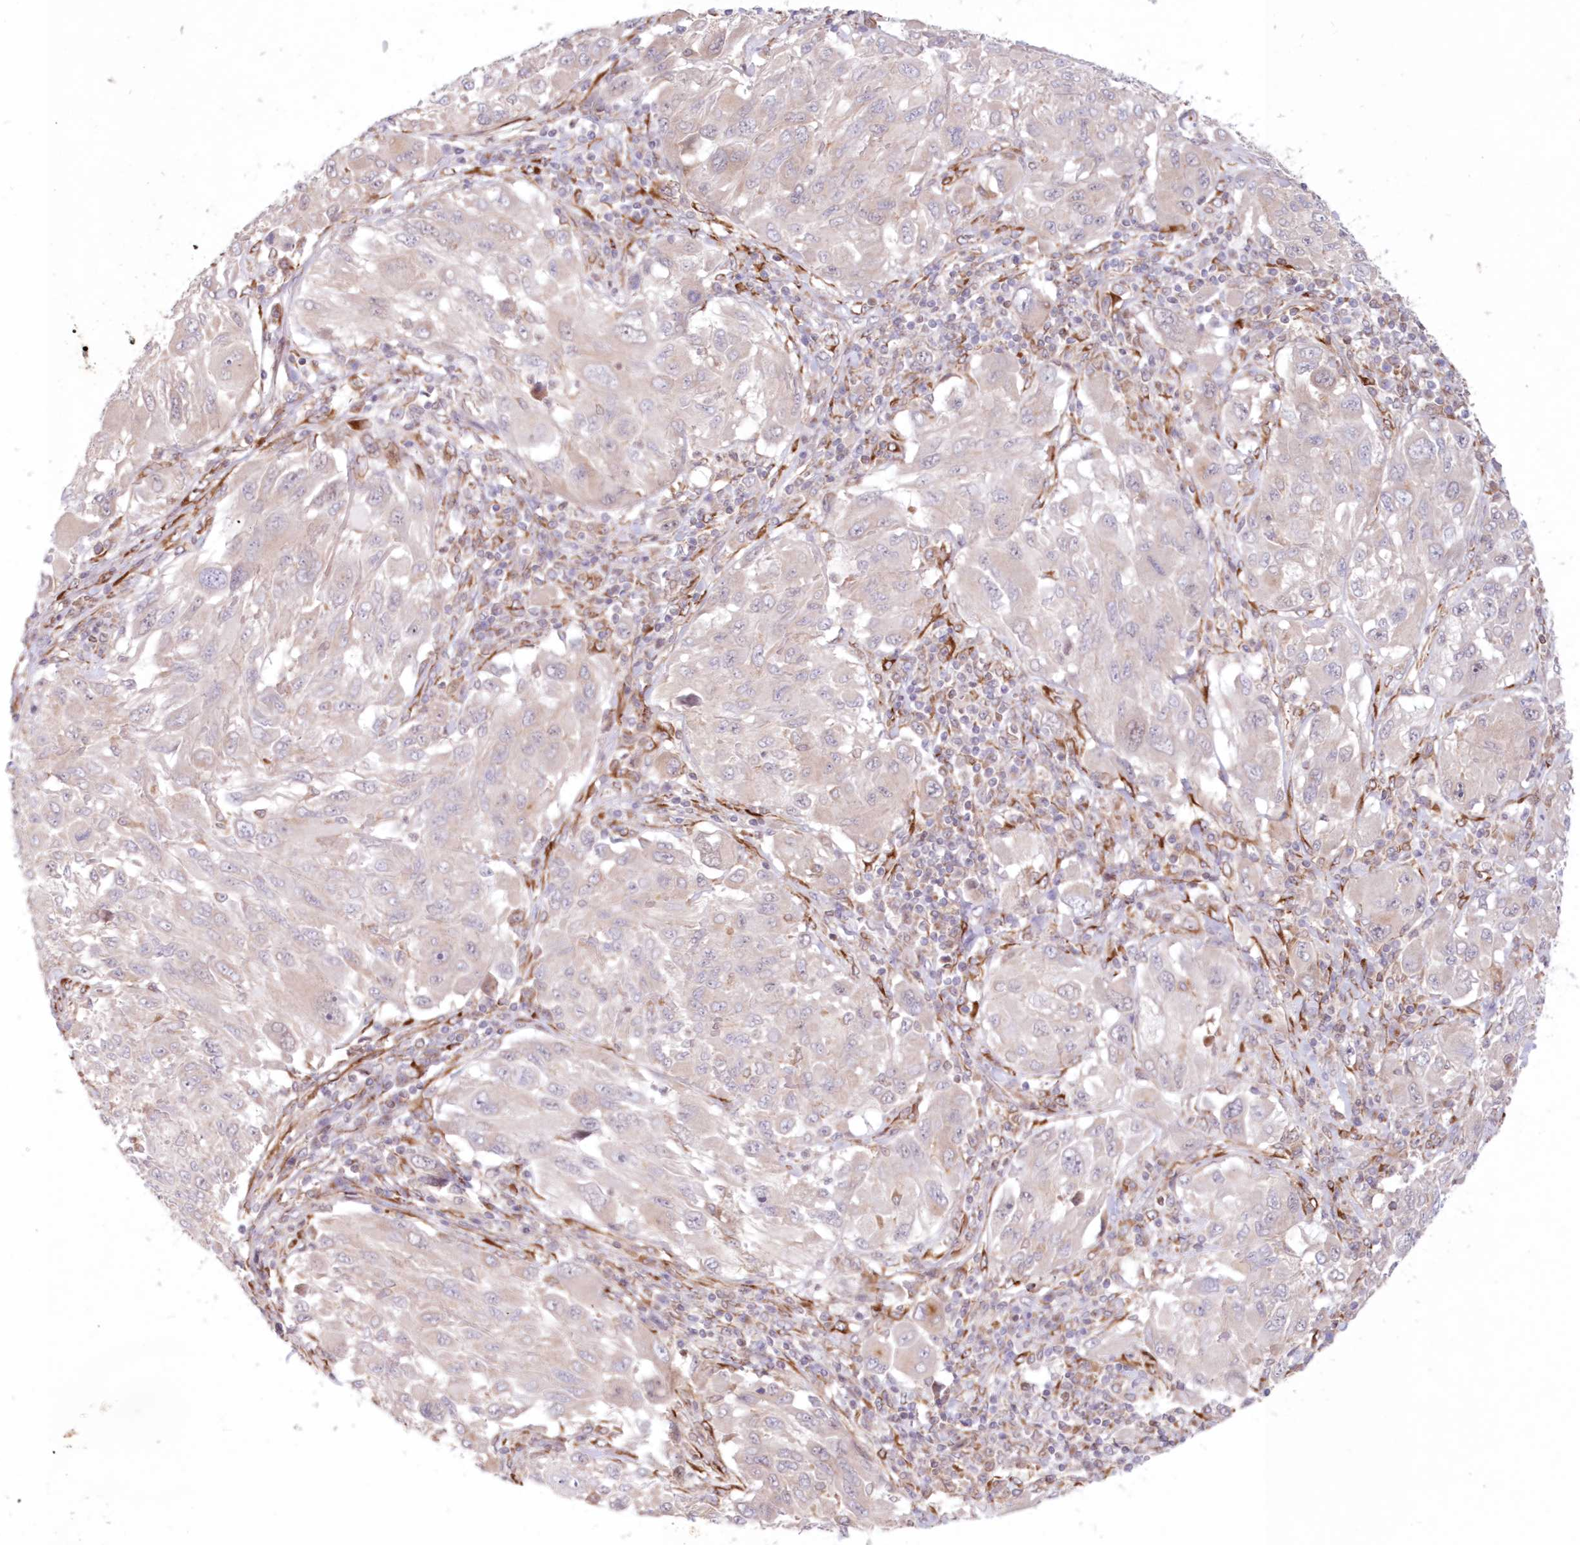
{"staining": {"intensity": "negative", "quantity": "none", "location": "none"}, "tissue": "melanoma", "cell_type": "Tumor cells", "image_type": "cancer", "snomed": [{"axis": "morphology", "description": "Malignant melanoma, NOS"}, {"axis": "topography", "description": "Skin"}], "caption": "Photomicrograph shows no protein expression in tumor cells of malignant melanoma tissue.", "gene": "PCYOX1L", "patient": {"sex": "female", "age": 91}}